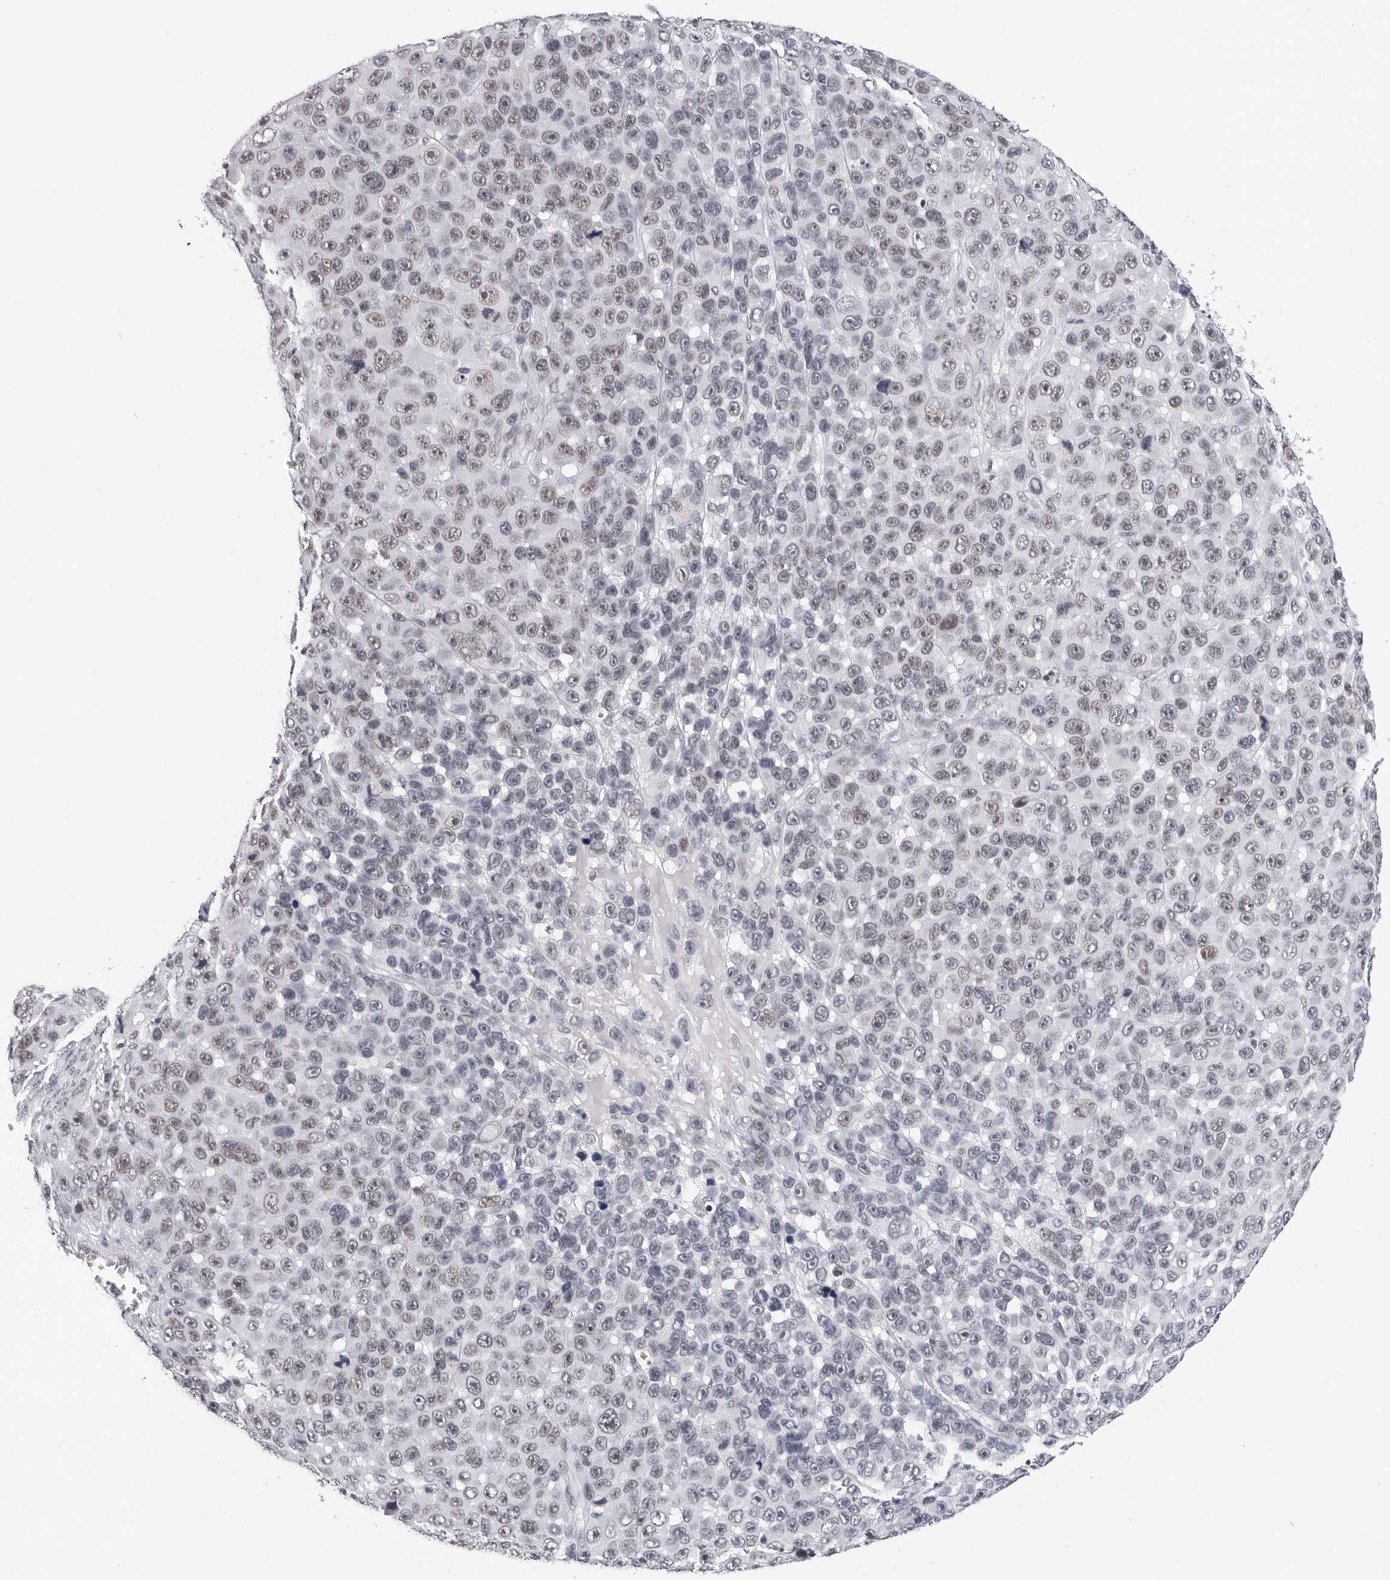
{"staining": {"intensity": "weak", "quantity": "<25%", "location": "nuclear"}, "tissue": "melanoma", "cell_type": "Tumor cells", "image_type": "cancer", "snomed": [{"axis": "morphology", "description": "Malignant melanoma, NOS"}, {"axis": "topography", "description": "Skin"}], "caption": "Malignant melanoma was stained to show a protein in brown. There is no significant expression in tumor cells. The staining is performed using DAB (3,3'-diaminobenzidine) brown chromogen with nuclei counter-stained in using hematoxylin.", "gene": "SF3B4", "patient": {"sex": "male", "age": 53}}